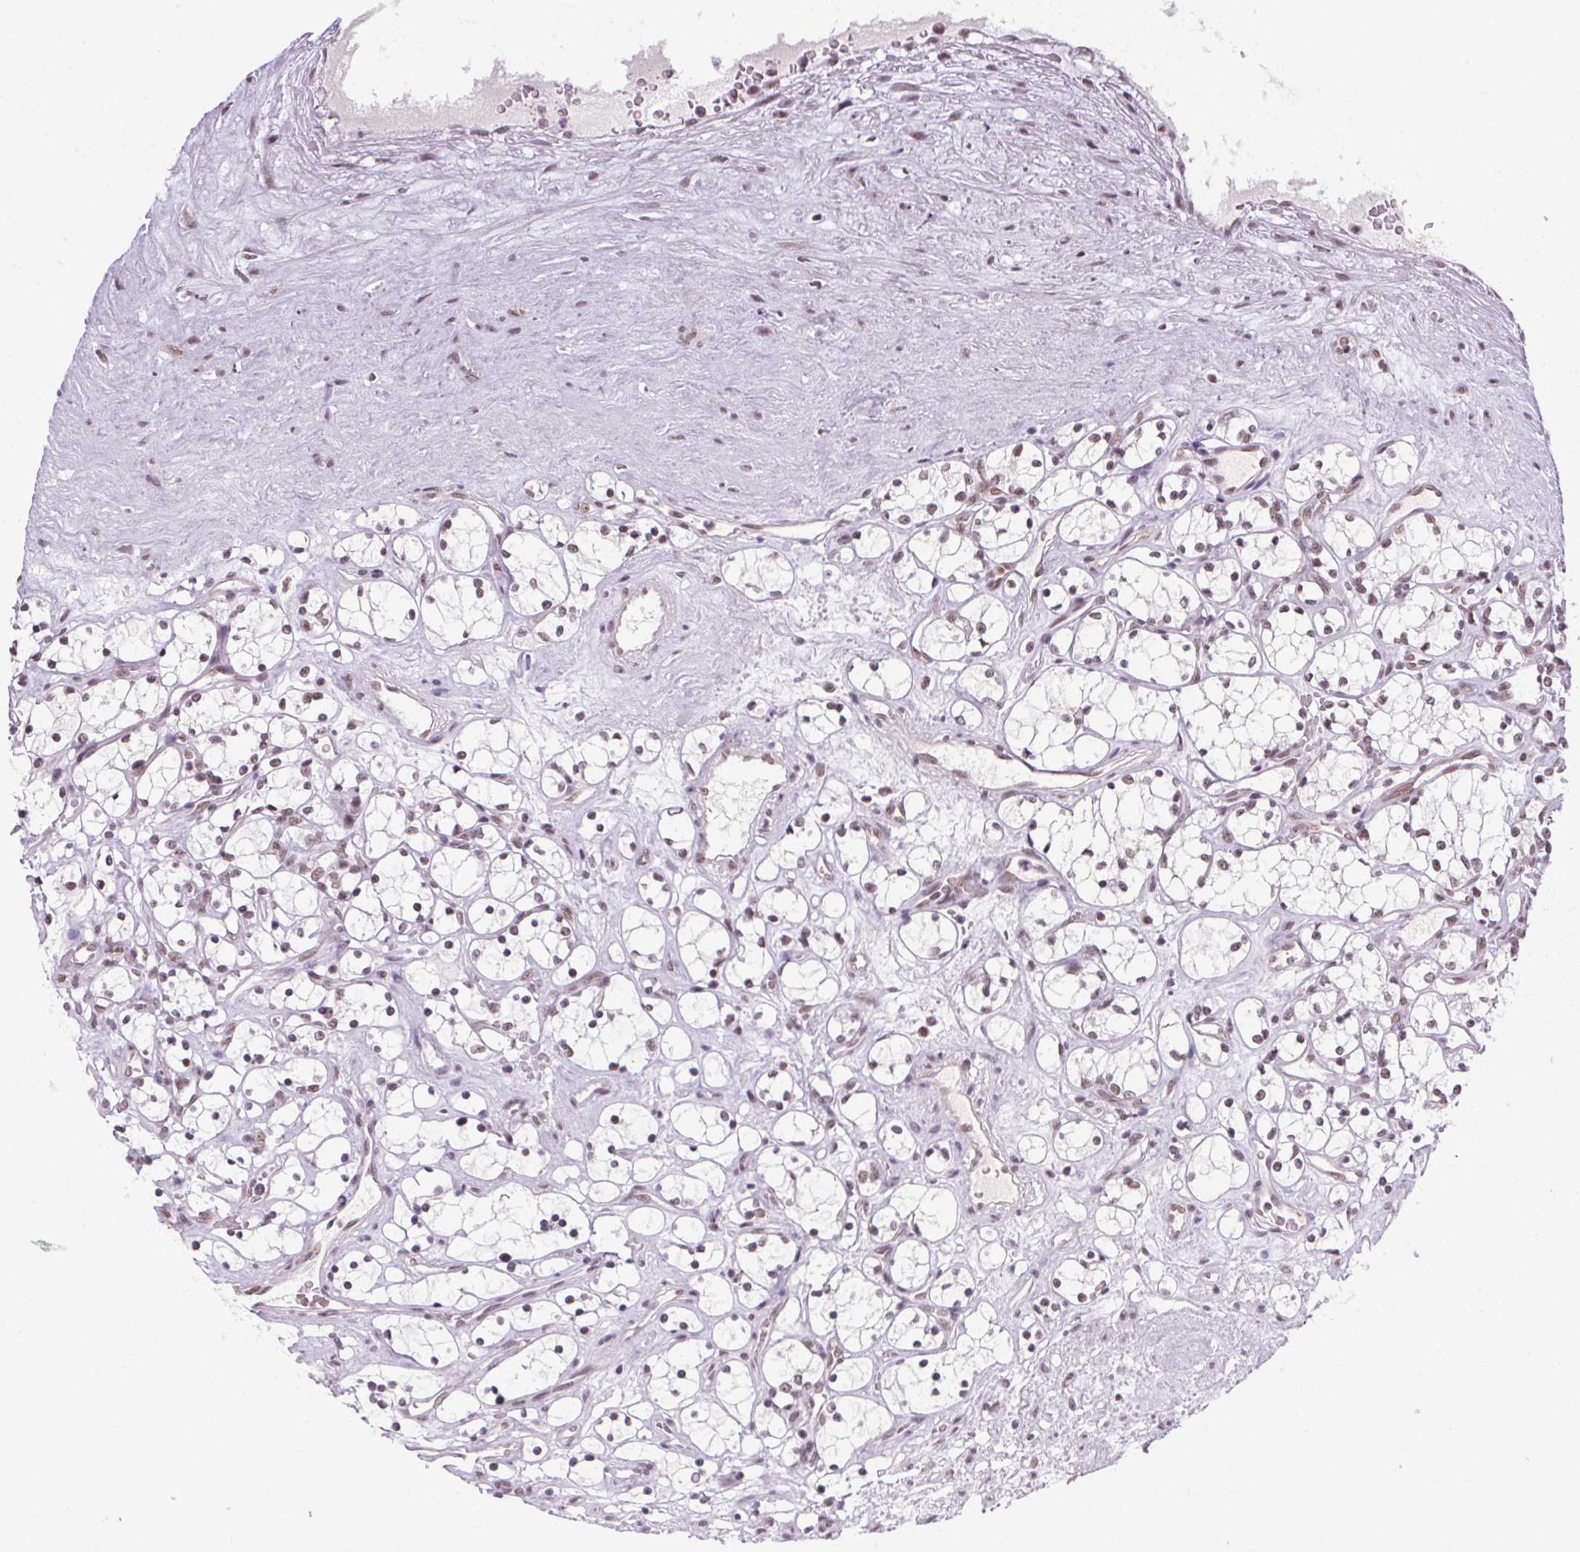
{"staining": {"intensity": "weak", "quantity": ">75%", "location": "nuclear"}, "tissue": "renal cancer", "cell_type": "Tumor cells", "image_type": "cancer", "snomed": [{"axis": "morphology", "description": "Adenocarcinoma, NOS"}, {"axis": "topography", "description": "Kidney"}], "caption": "Renal adenocarcinoma stained for a protein (brown) shows weak nuclear positive expression in approximately >75% of tumor cells.", "gene": "SRSF7", "patient": {"sex": "female", "age": 69}}